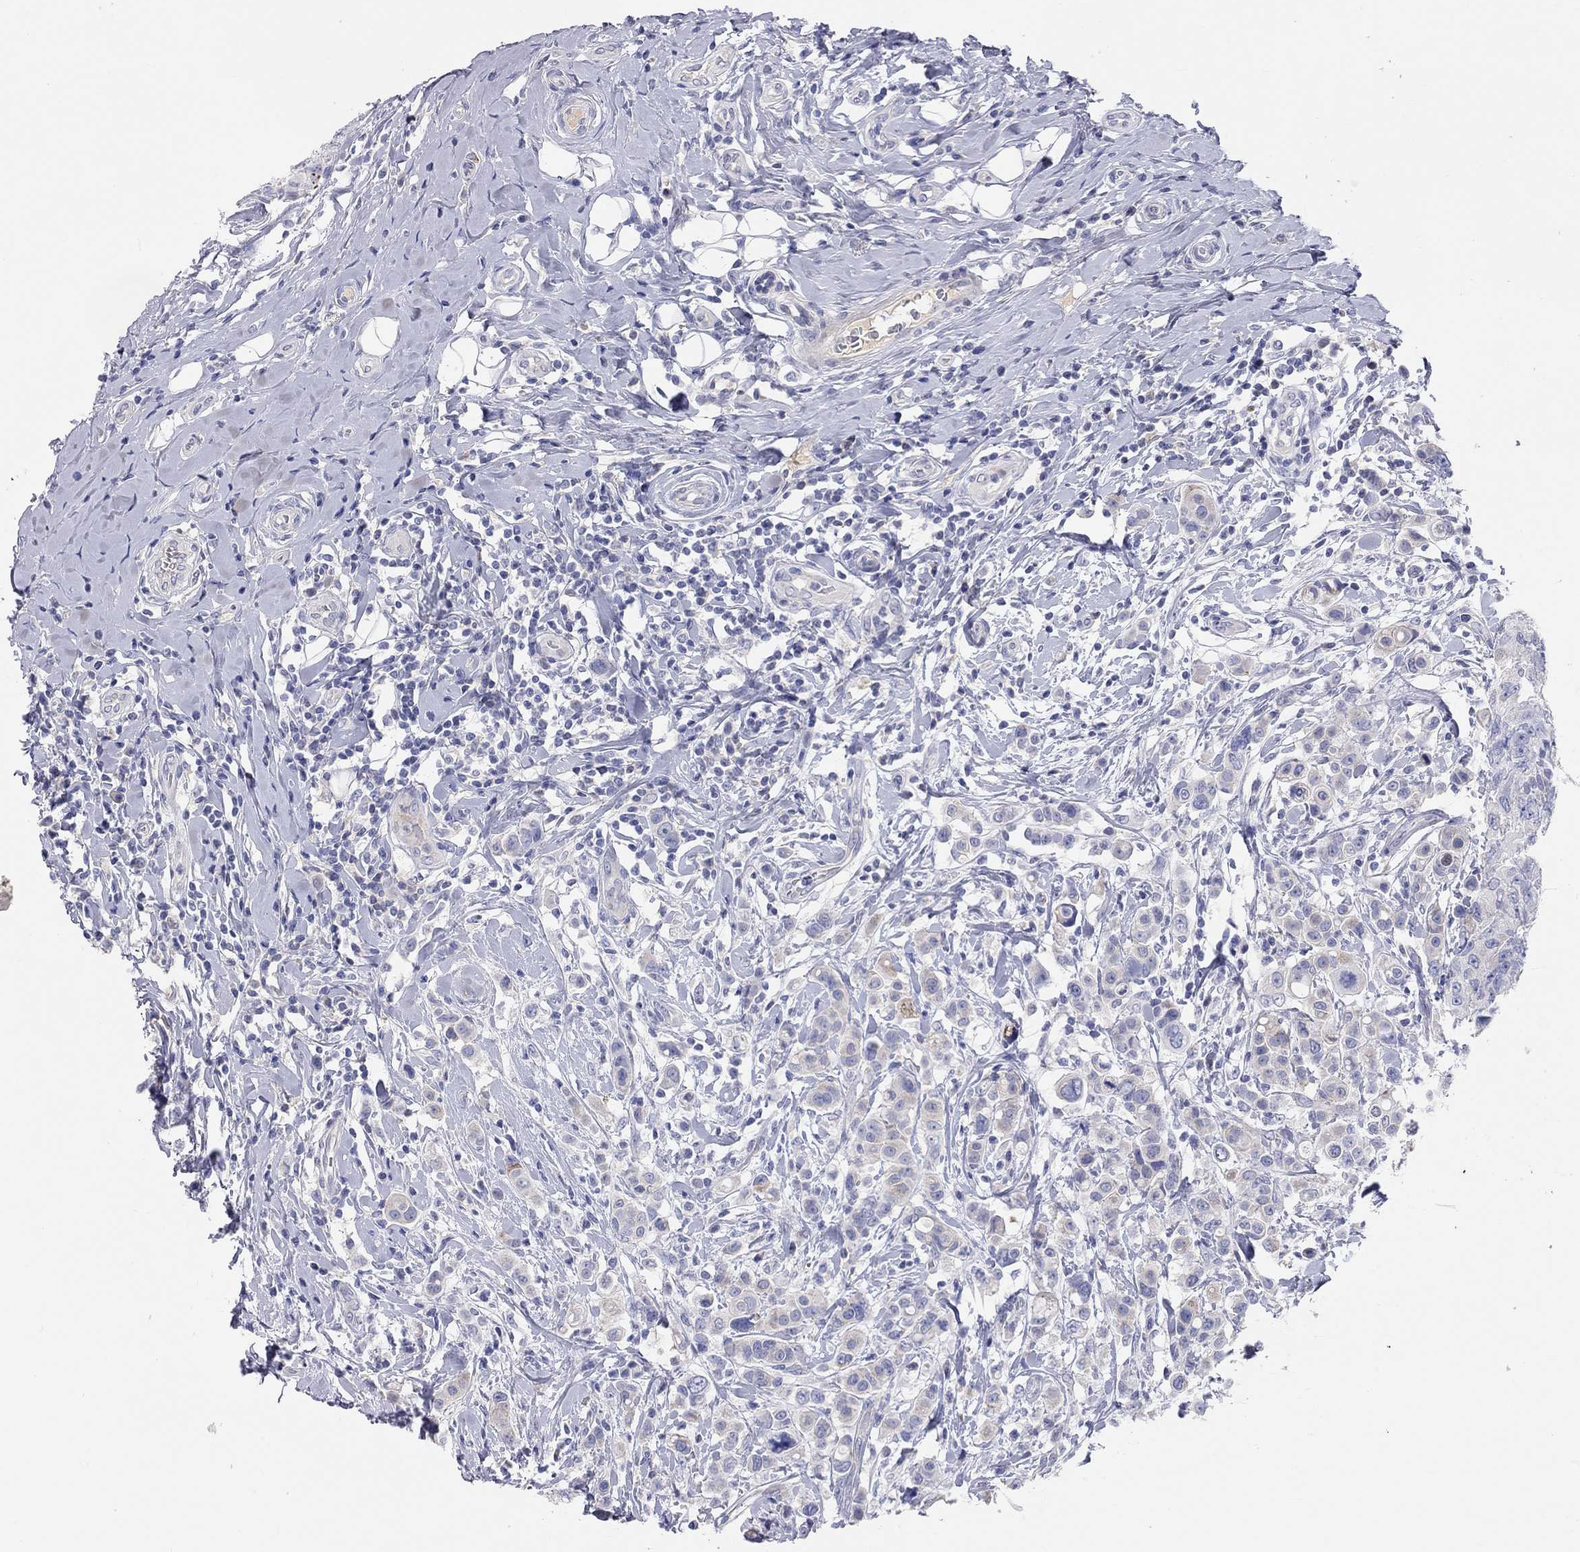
{"staining": {"intensity": "negative", "quantity": "none", "location": "none"}, "tissue": "breast cancer", "cell_type": "Tumor cells", "image_type": "cancer", "snomed": [{"axis": "morphology", "description": "Duct carcinoma"}, {"axis": "topography", "description": "Breast"}], "caption": "Tumor cells are negative for brown protein staining in breast cancer (intraductal carcinoma). (DAB IHC visualized using brightfield microscopy, high magnification).", "gene": "ST7L", "patient": {"sex": "female", "age": 27}}